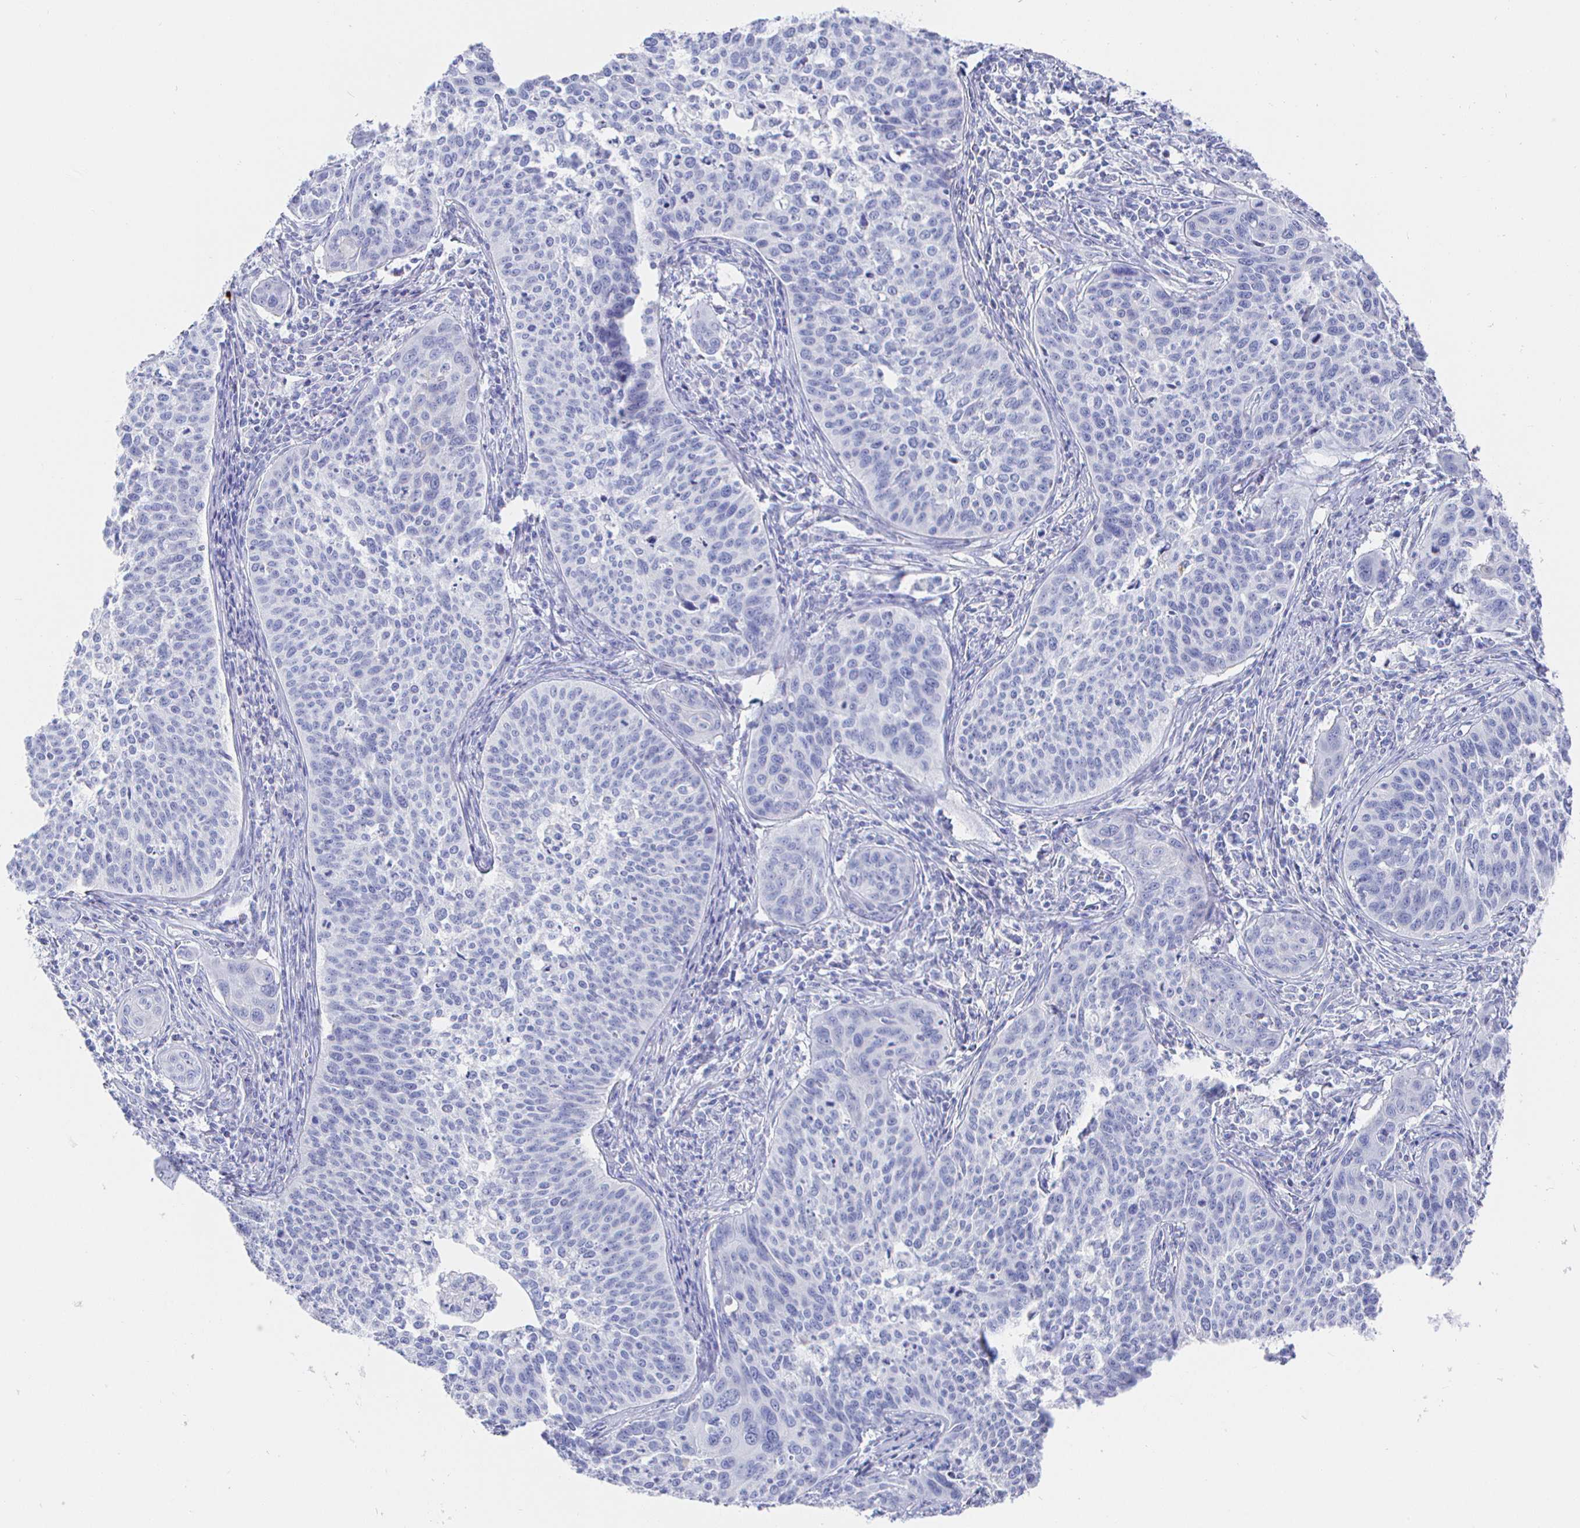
{"staining": {"intensity": "negative", "quantity": "none", "location": "none"}, "tissue": "cervical cancer", "cell_type": "Tumor cells", "image_type": "cancer", "snomed": [{"axis": "morphology", "description": "Squamous cell carcinoma, NOS"}, {"axis": "topography", "description": "Cervix"}], "caption": "Photomicrograph shows no protein staining in tumor cells of cervical cancer tissue.", "gene": "CLCA1", "patient": {"sex": "female", "age": 31}}